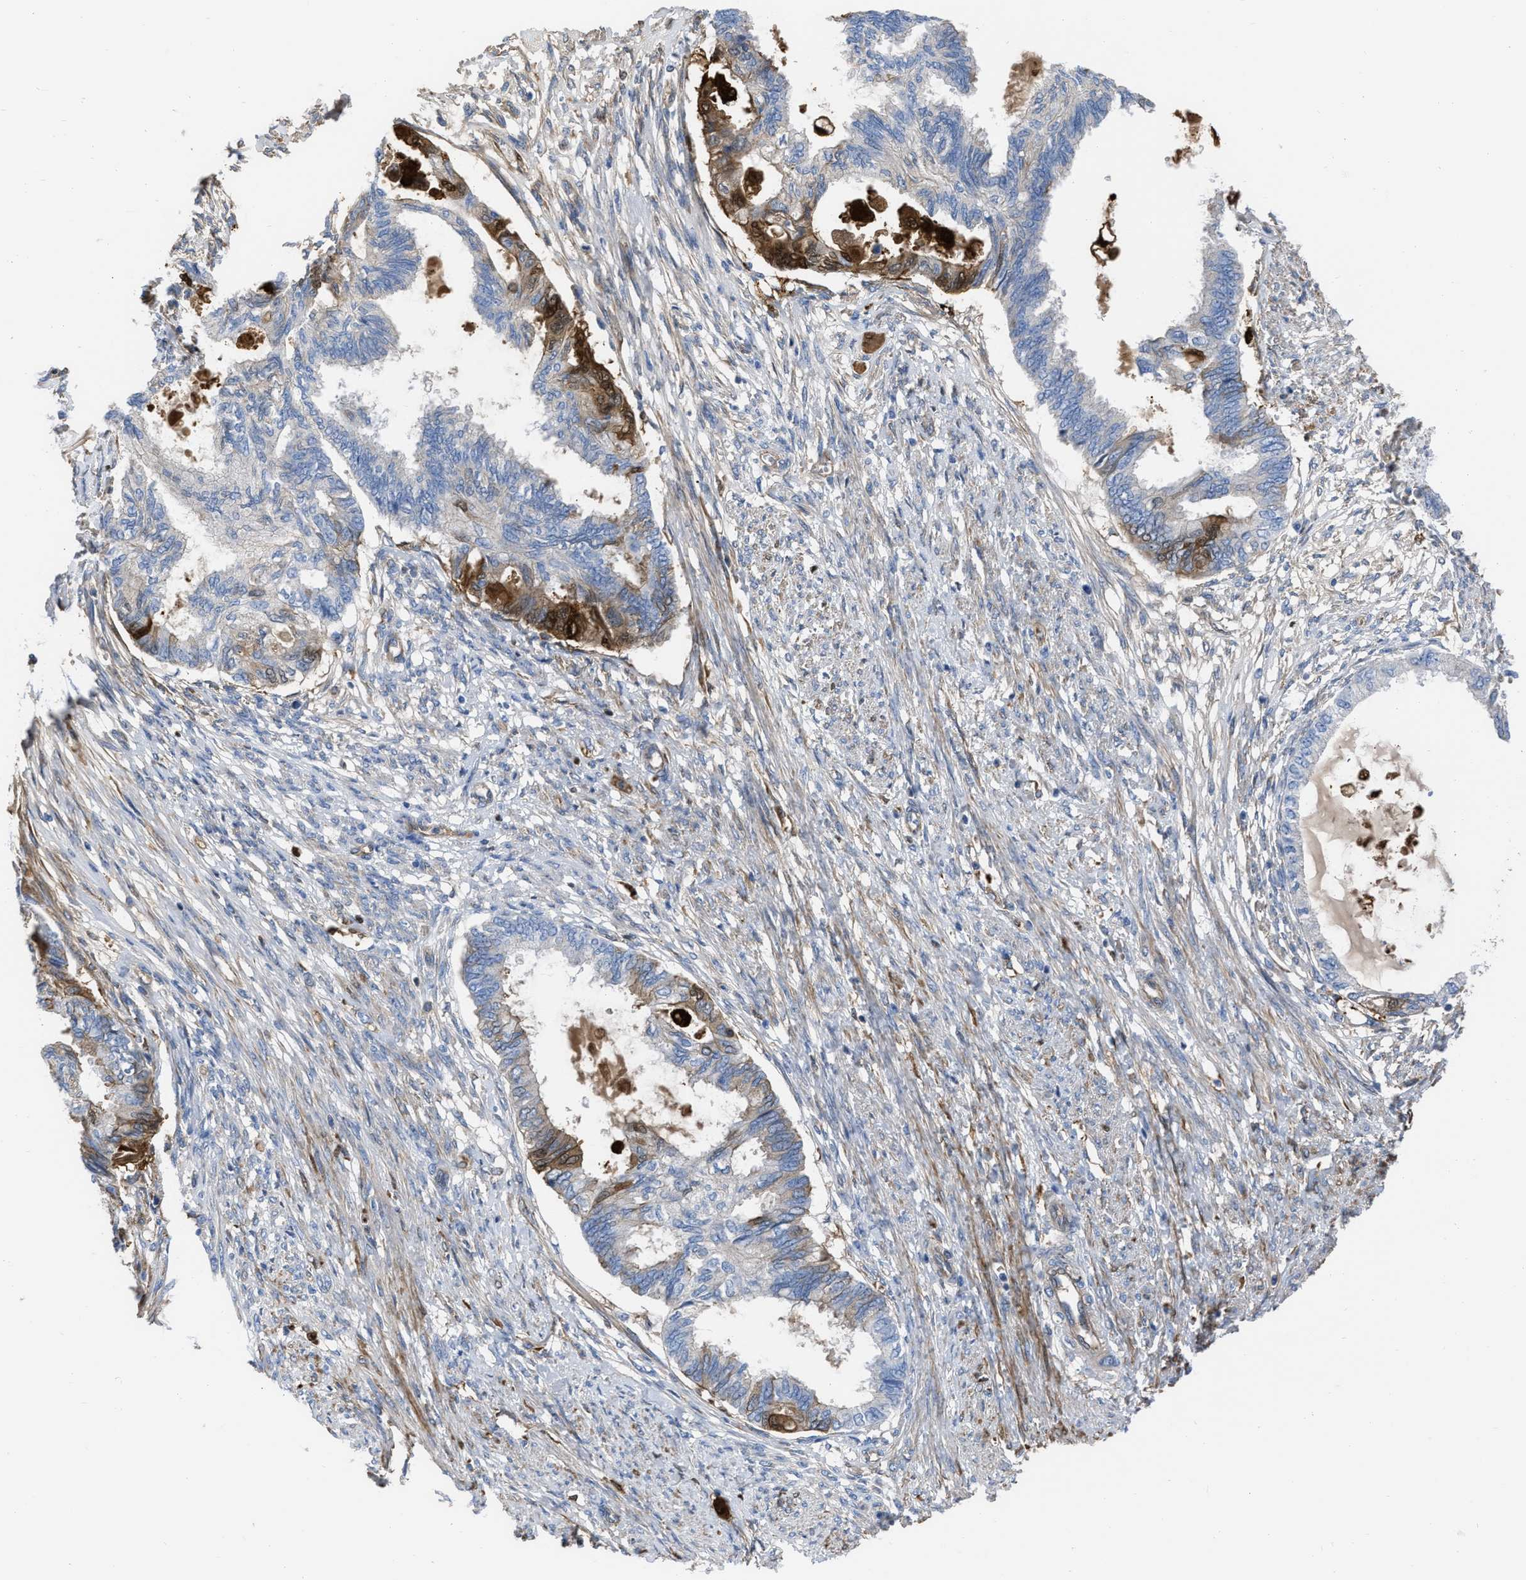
{"staining": {"intensity": "moderate", "quantity": "<25%", "location": "cytoplasmic/membranous,nuclear"}, "tissue": "cervical cancer", "cell_type": "Tumor cells", "image_type": "cancer", "snomed": [{"axis": "morphology", "description": "Normal tissue, NOS"}, {"axis": "morphology", "description": "Adenocarcinoma, NOS"}, {"axis": "topography", "description": "Cervix"}, {"axis": "topography", "description": "Endometrium"}], "caption": "There is low levels of moderate cytoplasmic/membranous and nuclear positivity in tumor cells of adenocarcinoma (cervical), as demonstrated by immunohistochemical staining (brown color).", "gene": "TRIOBP", "patient": {"sex": "female", "age": 86}}